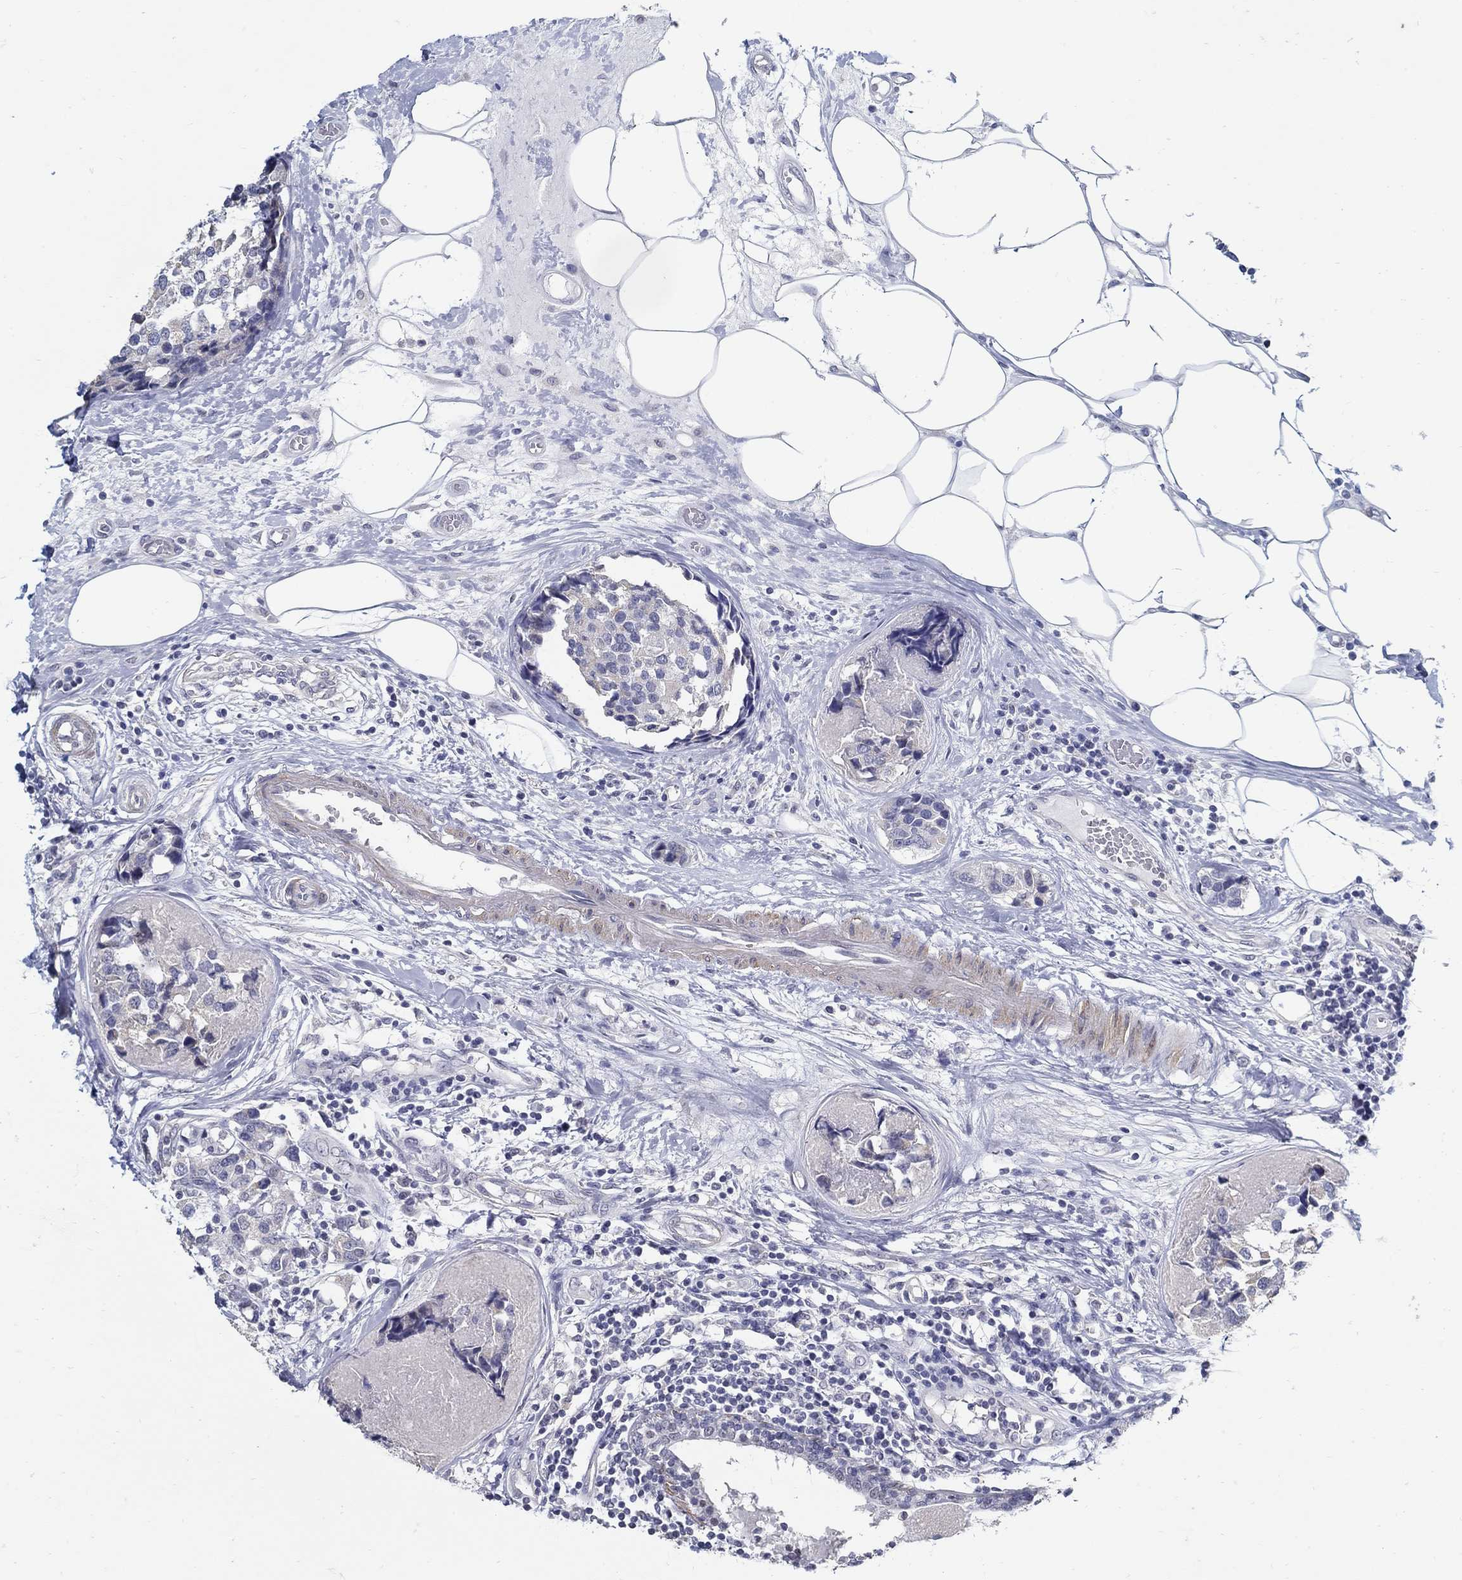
{"staining": {"intensity": "negative", "quantity": "none", "location": "none"}, "tissue": "breast cancer", "cell_type": "Tumor cells", "image_type": "cancer", "snomed": [{"axis": "morphology", "description": "Lobular carcinoma"}, {"axis": "topography", "description": "Breast"}], "caption": "Breast cancer stained for a protein using immunohistochemistry reveals no positivity tumor cells.", "gene": "USP29", "patient": {"sex": "female", "age": 59}}